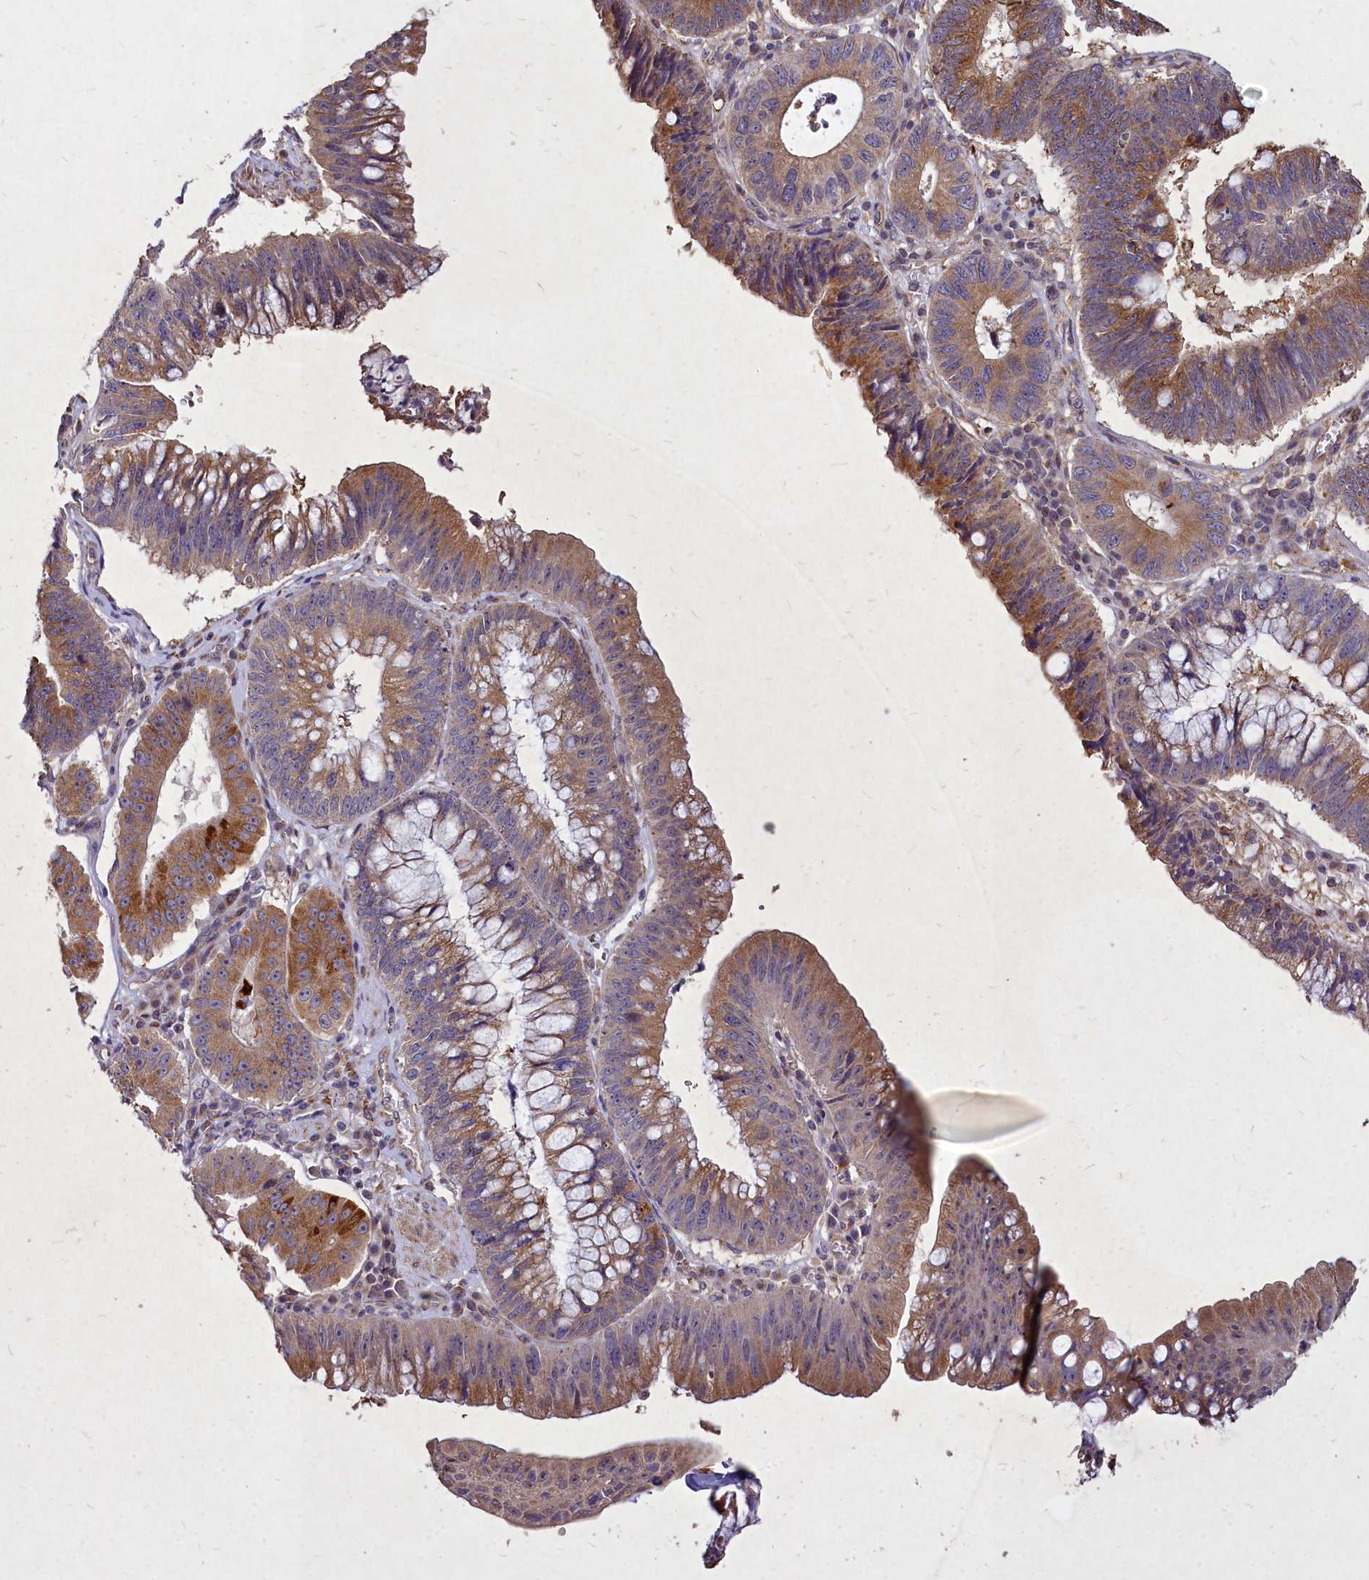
{"staining": {"intensity": "moderate", "quantity": ">75%", "location": "cytoplasmic/membranous"}, "tissue": "stomach cancer", "cell_type": "Tumor cells", "image_type": "cancer", "snomed": [{"axis": "morphology", "description": "Adenocarcinoma, NOS"}, {"axis": "topography", "description": "Stomach"}], "caption": "Human adenocarcinoma (stomach) stained with a protein marker shows moderate staining in tumor cells.", "gene": "SKA1", "patient": {"sex": "male", "age": 59}}